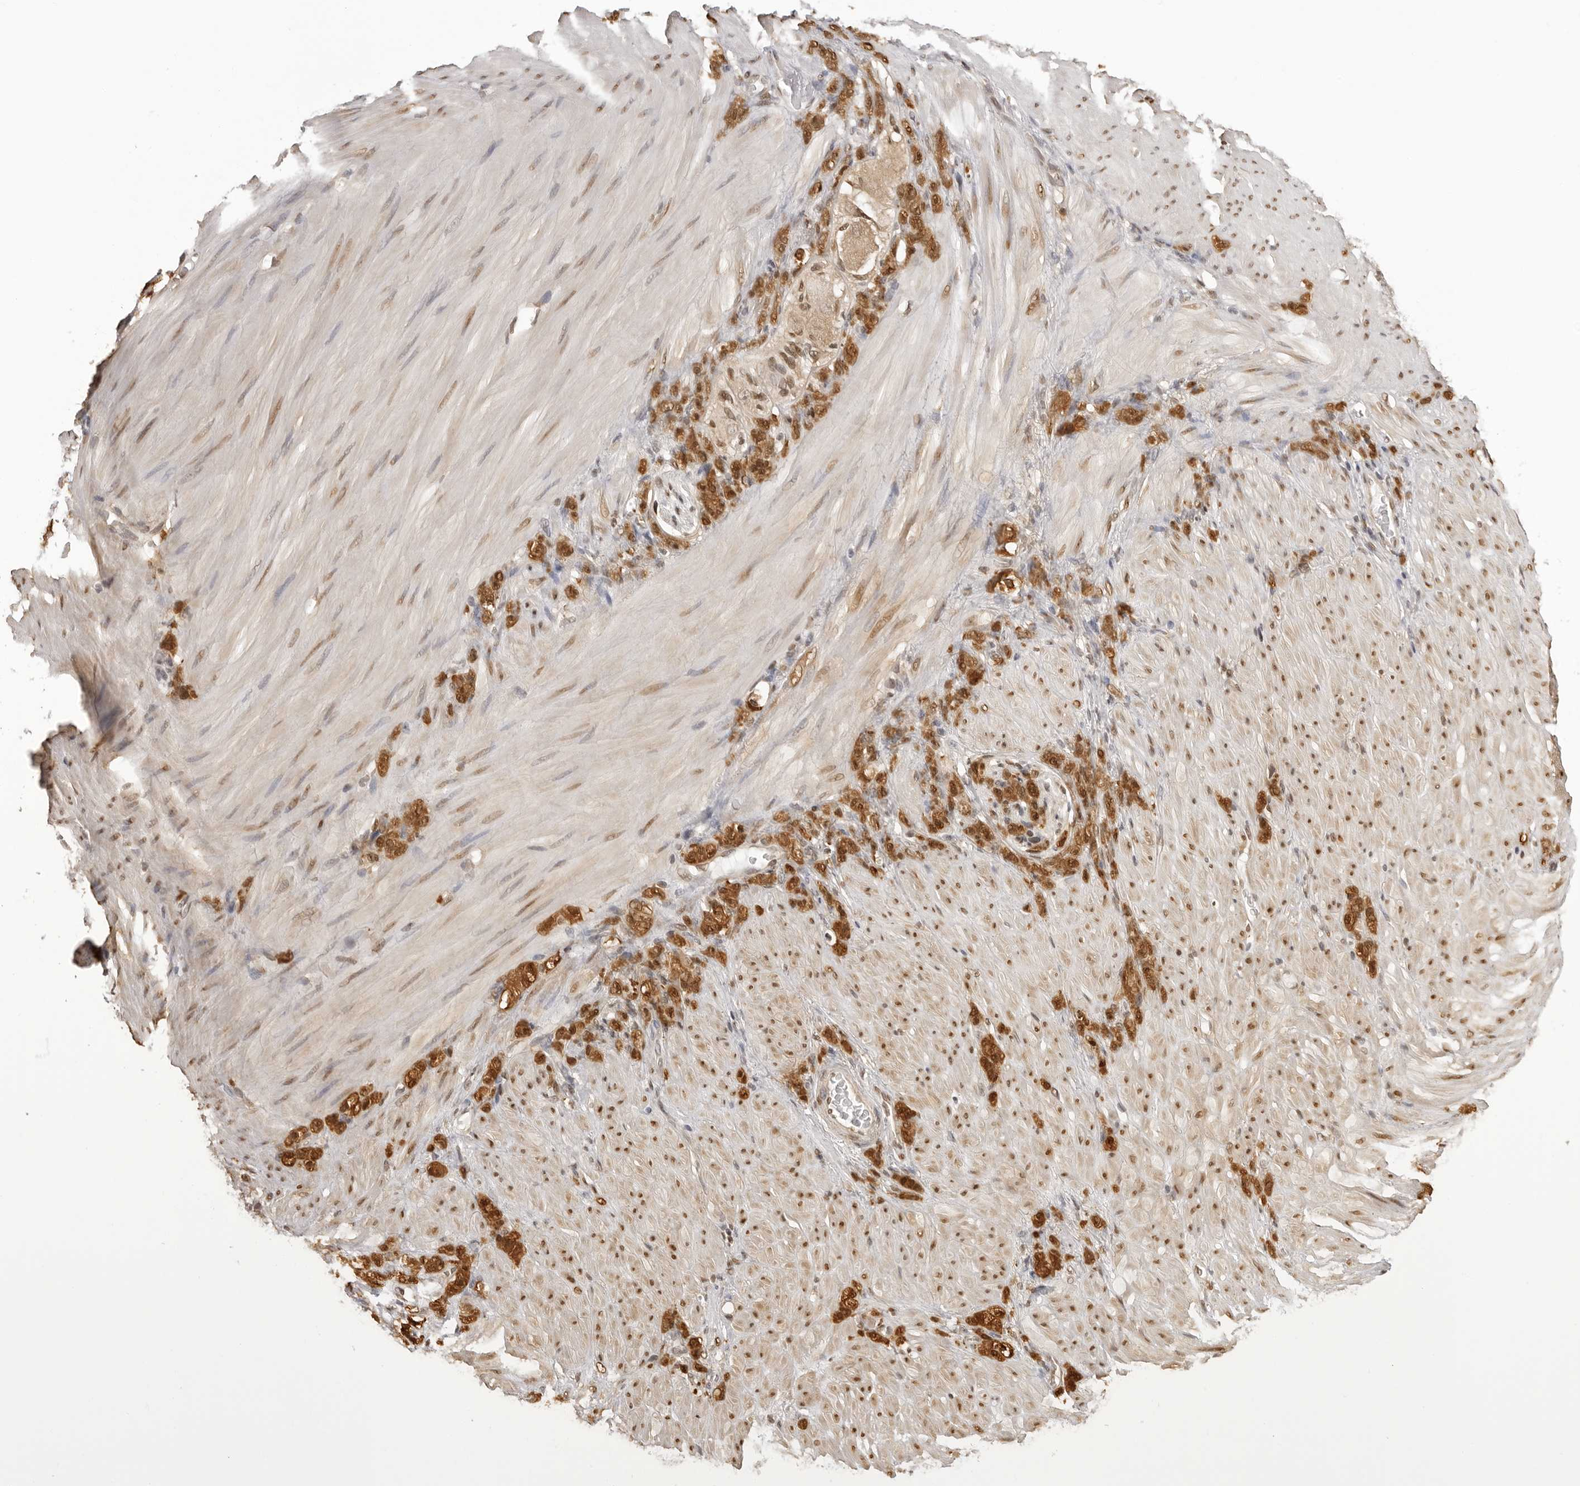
{"staining": {"intensity": "strong", "quantity": ">75%", "location": "cytoplasmic/membranous,nuclear"}, "tissue": "stomach cancer", "cell_type": "Tumor cells", "image_type": "cancer", "snomed": [{"axis": "morphology", "description": "Normal tissue, NOS"}, {"axis": "morphology", "description": "Adenocarcinoma, NOS"}, {"axis": "topography", "description": "Stomach"}], "caption": "Stomach cancer (adenocarcinoma) stained with a protein marker displays strong staining in tumor cells.", "gene": "HSPA4", "patient": {"sex": "male", "age": 82}}